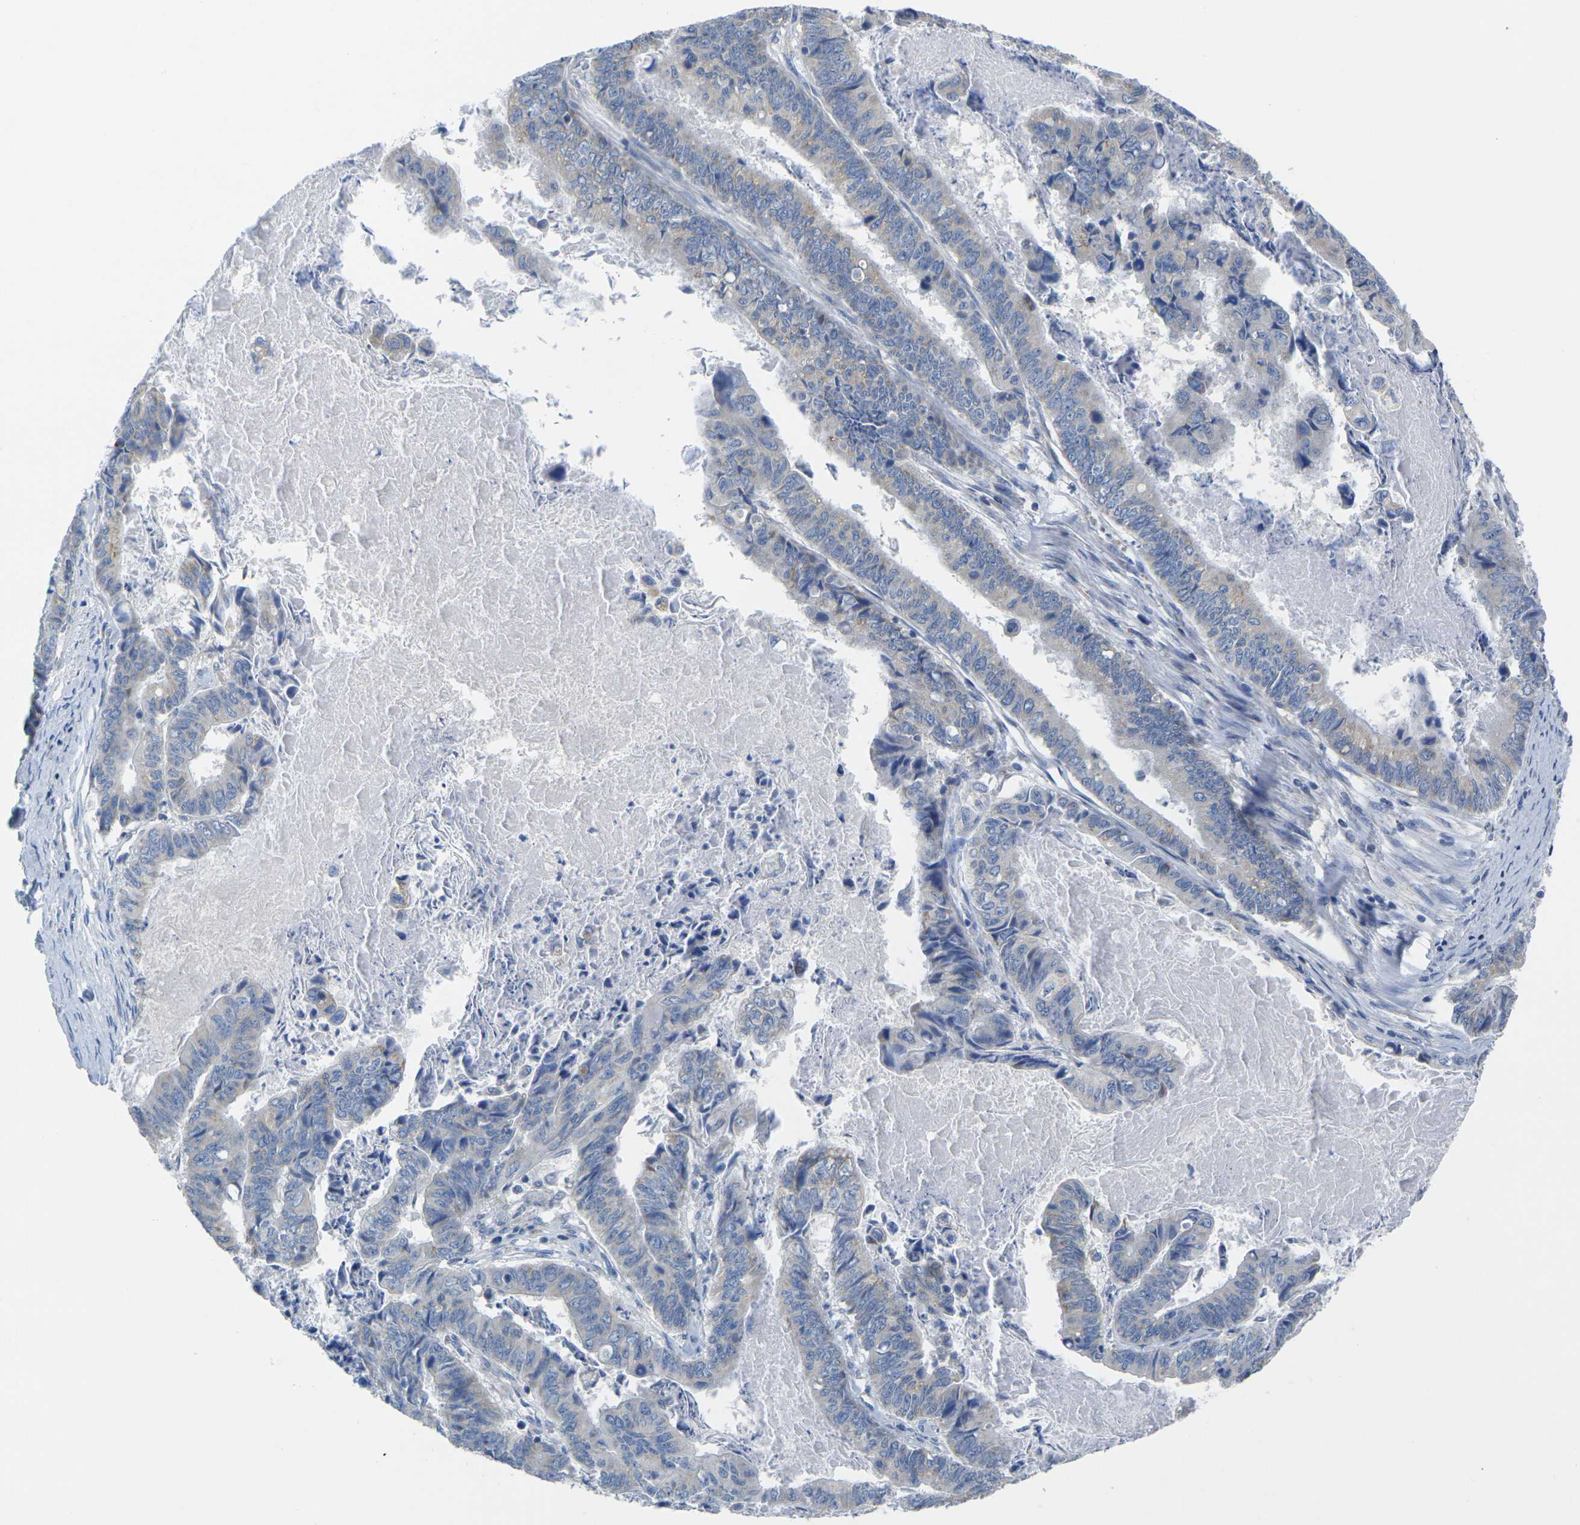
{"staining": {"intensity": "negative", "quantity": "none", "location": "none"}, "tissue": "stomach cancer", "cell_type": "Tumor cells", "image_type": "cancer", "snomed": [{"axis": "morphology", "description": "Adenocarcinoma, NOS"}, {"axis": "topography", "description": "Stomach, lower"}], "caption": "Tumor cells show no significant expression in stomach cancer. (Stains: DAB immunohistochemistry (IHC) with hematoxylin counter stain, Microscopy: brightfield microscopy at high magnification).", "gene": "TMEM204", "patient": {"sex": "male", "age": 77}}